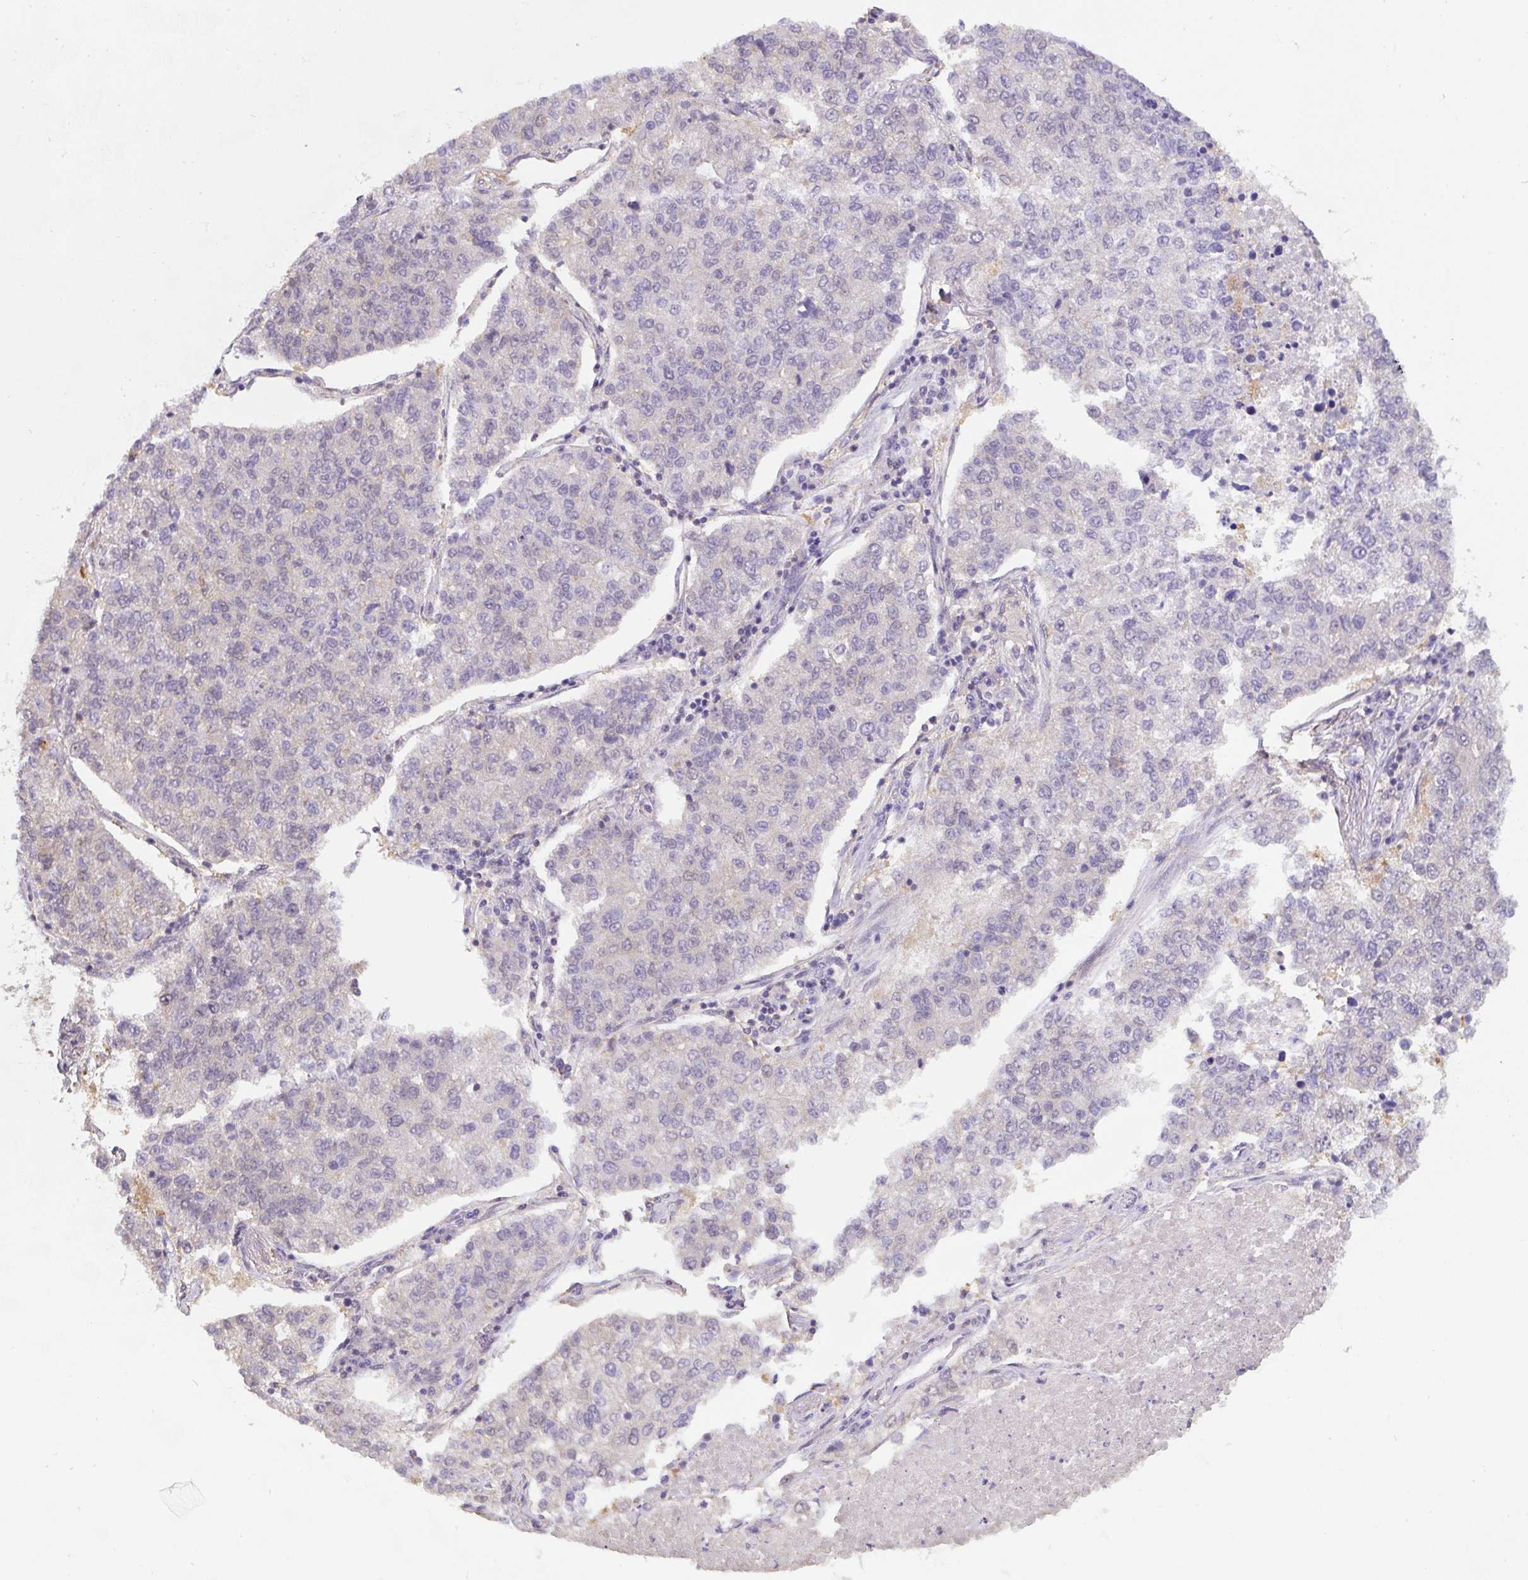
{"staining": {"intensity": "negative", "quantity": "none", "location": "none"}, "tissue": "lung cancer", "cell_type": "Tumor cells", "image_type": "cancer", "snomed": [{"axis": "morphology", "description": "Adenocarcinoma, NOS"}, {"axis": "topography", "description": "Lung"}], "caption": "There is no significant staining in tumor cells of lung cancer.", "gene": "ST13", "patient": {"sex": "male", "age": 49}}